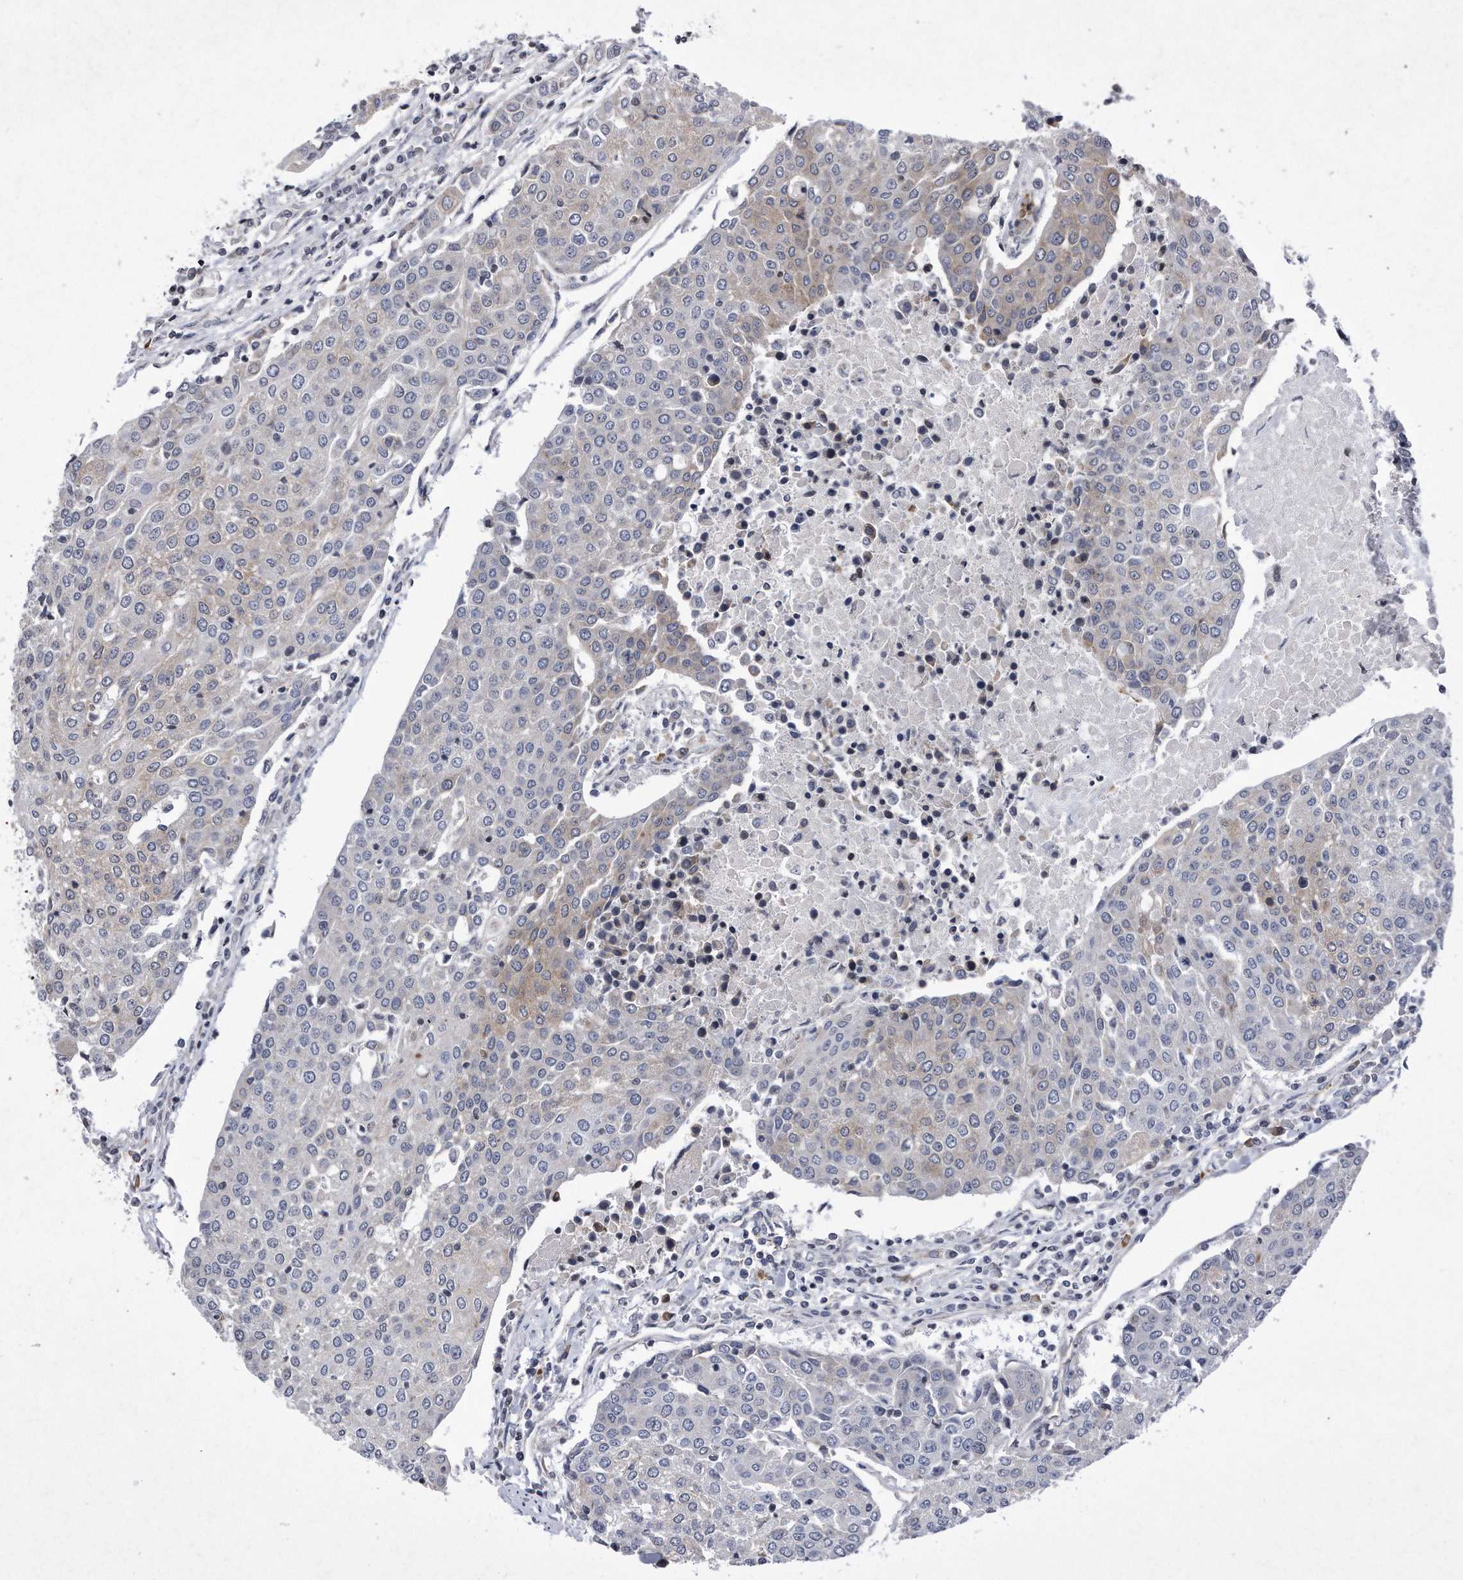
{"staining": {"intensity": "weak", "quantity": "<25%", "location": "cytoplasmic/membranous"}, "tissue": "urothelial cancer", "cell_type": "Tumor cells", "image_type": "cancer", "snomed": [{"axis": "morphology", "description": "Urothelial carcinoma, High grade"}, {"axis": "topography", "description": "Urinary bladder"}], "caption": "An image of human high-grade urothelial carcinoma is negative for staining in tumor cells.", "gene": "DAB1", "patient": {"sex": "female", "age": 85}}